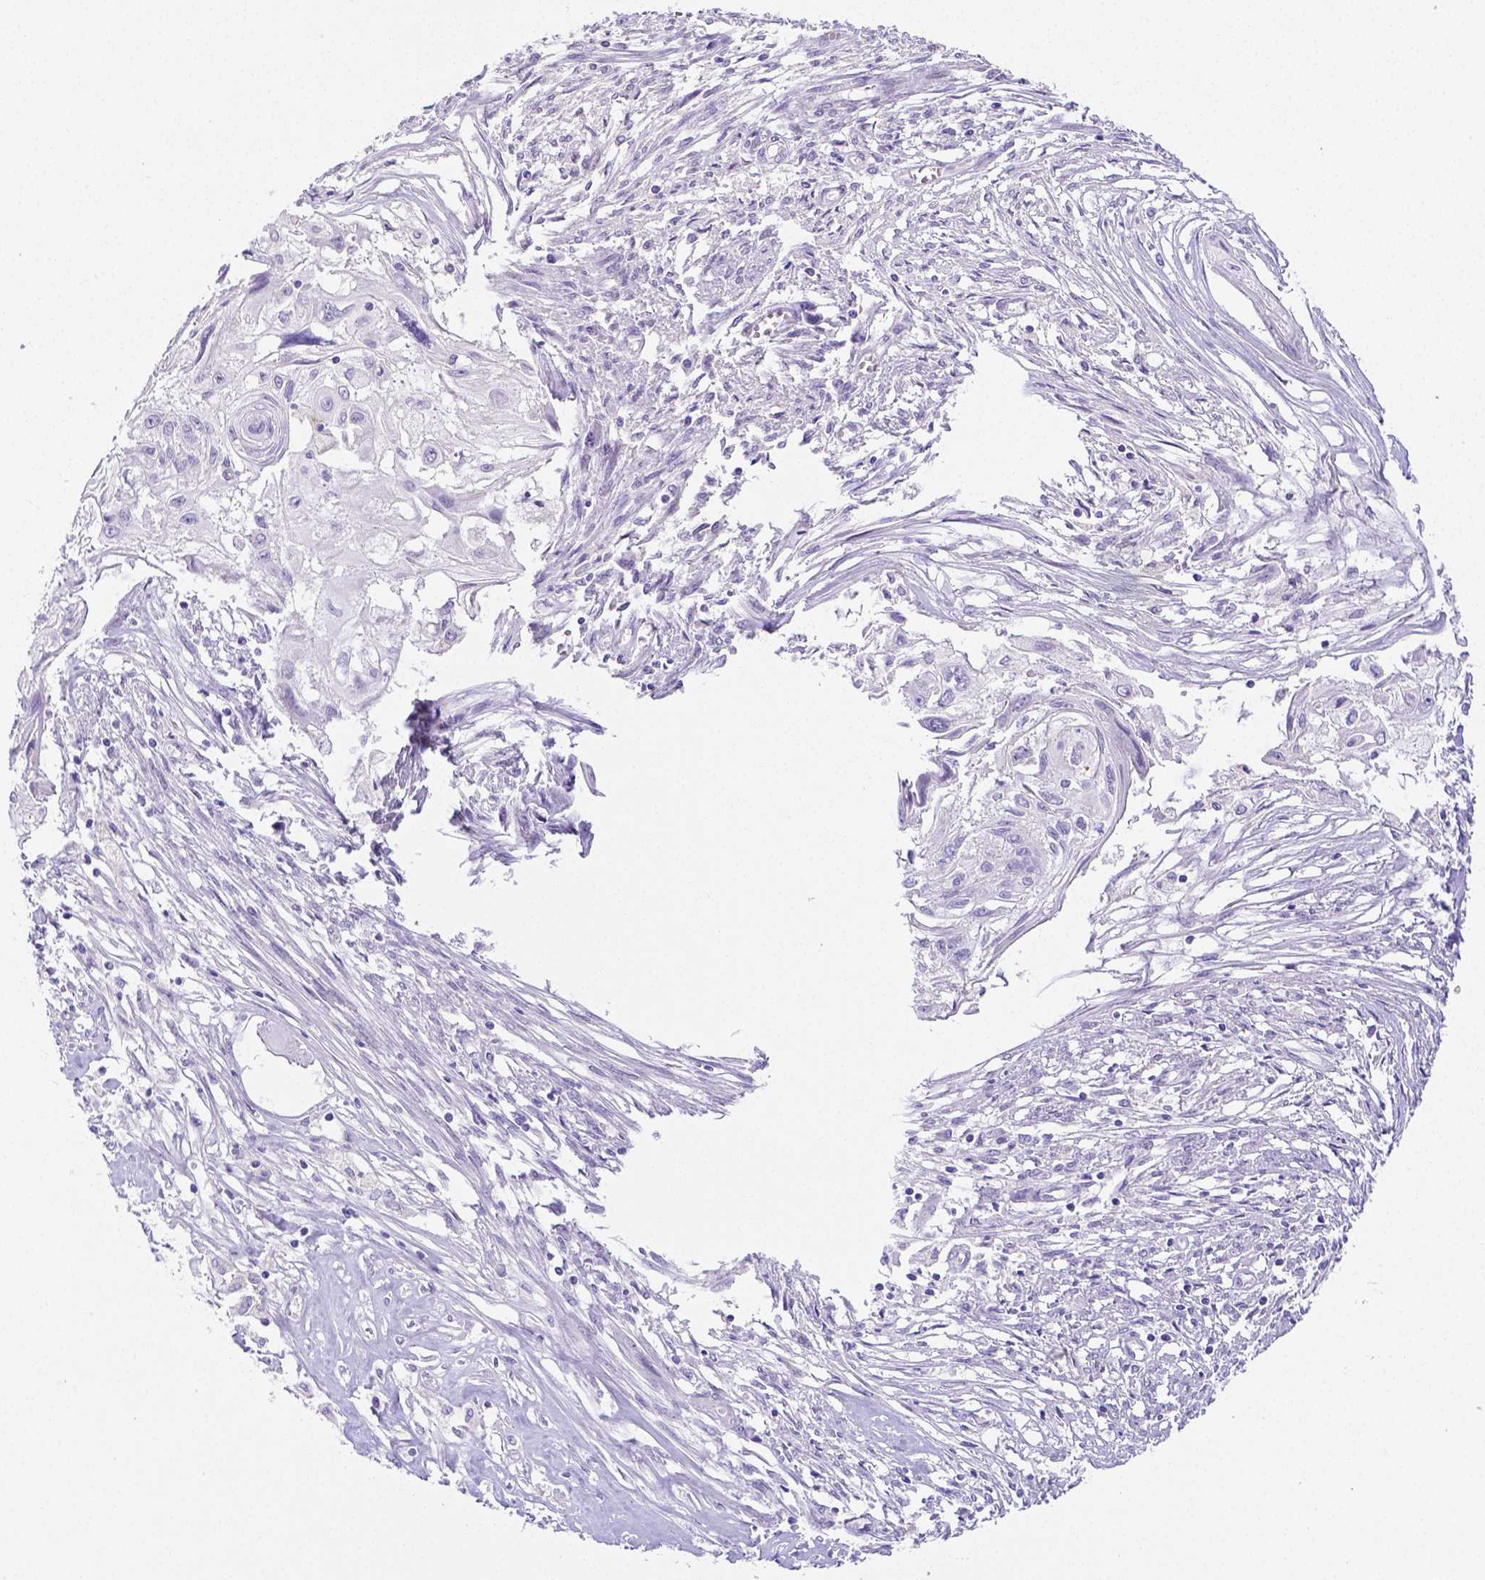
{"staining": {"intensity": "negative", "quantity": "none", "location": "none"}, "tissue": "cervical cancer", "cell_type": "Tumor cells", "image_type": "cancer", "snomed": [{"axis": "morphology", "description": "Squamous cell carcinoma, NOS"}, {"axis": "topography", "description": "Cervix"}], "caption": "Tumor cells are negative for brown protein staining in cervical cancer (squamous cell carcinoma). (DAB immunohistochemistry with hematoxylin counter stain).", "gene": "ARHGAP36", "patient": {"sex": "female", "age": 49}}